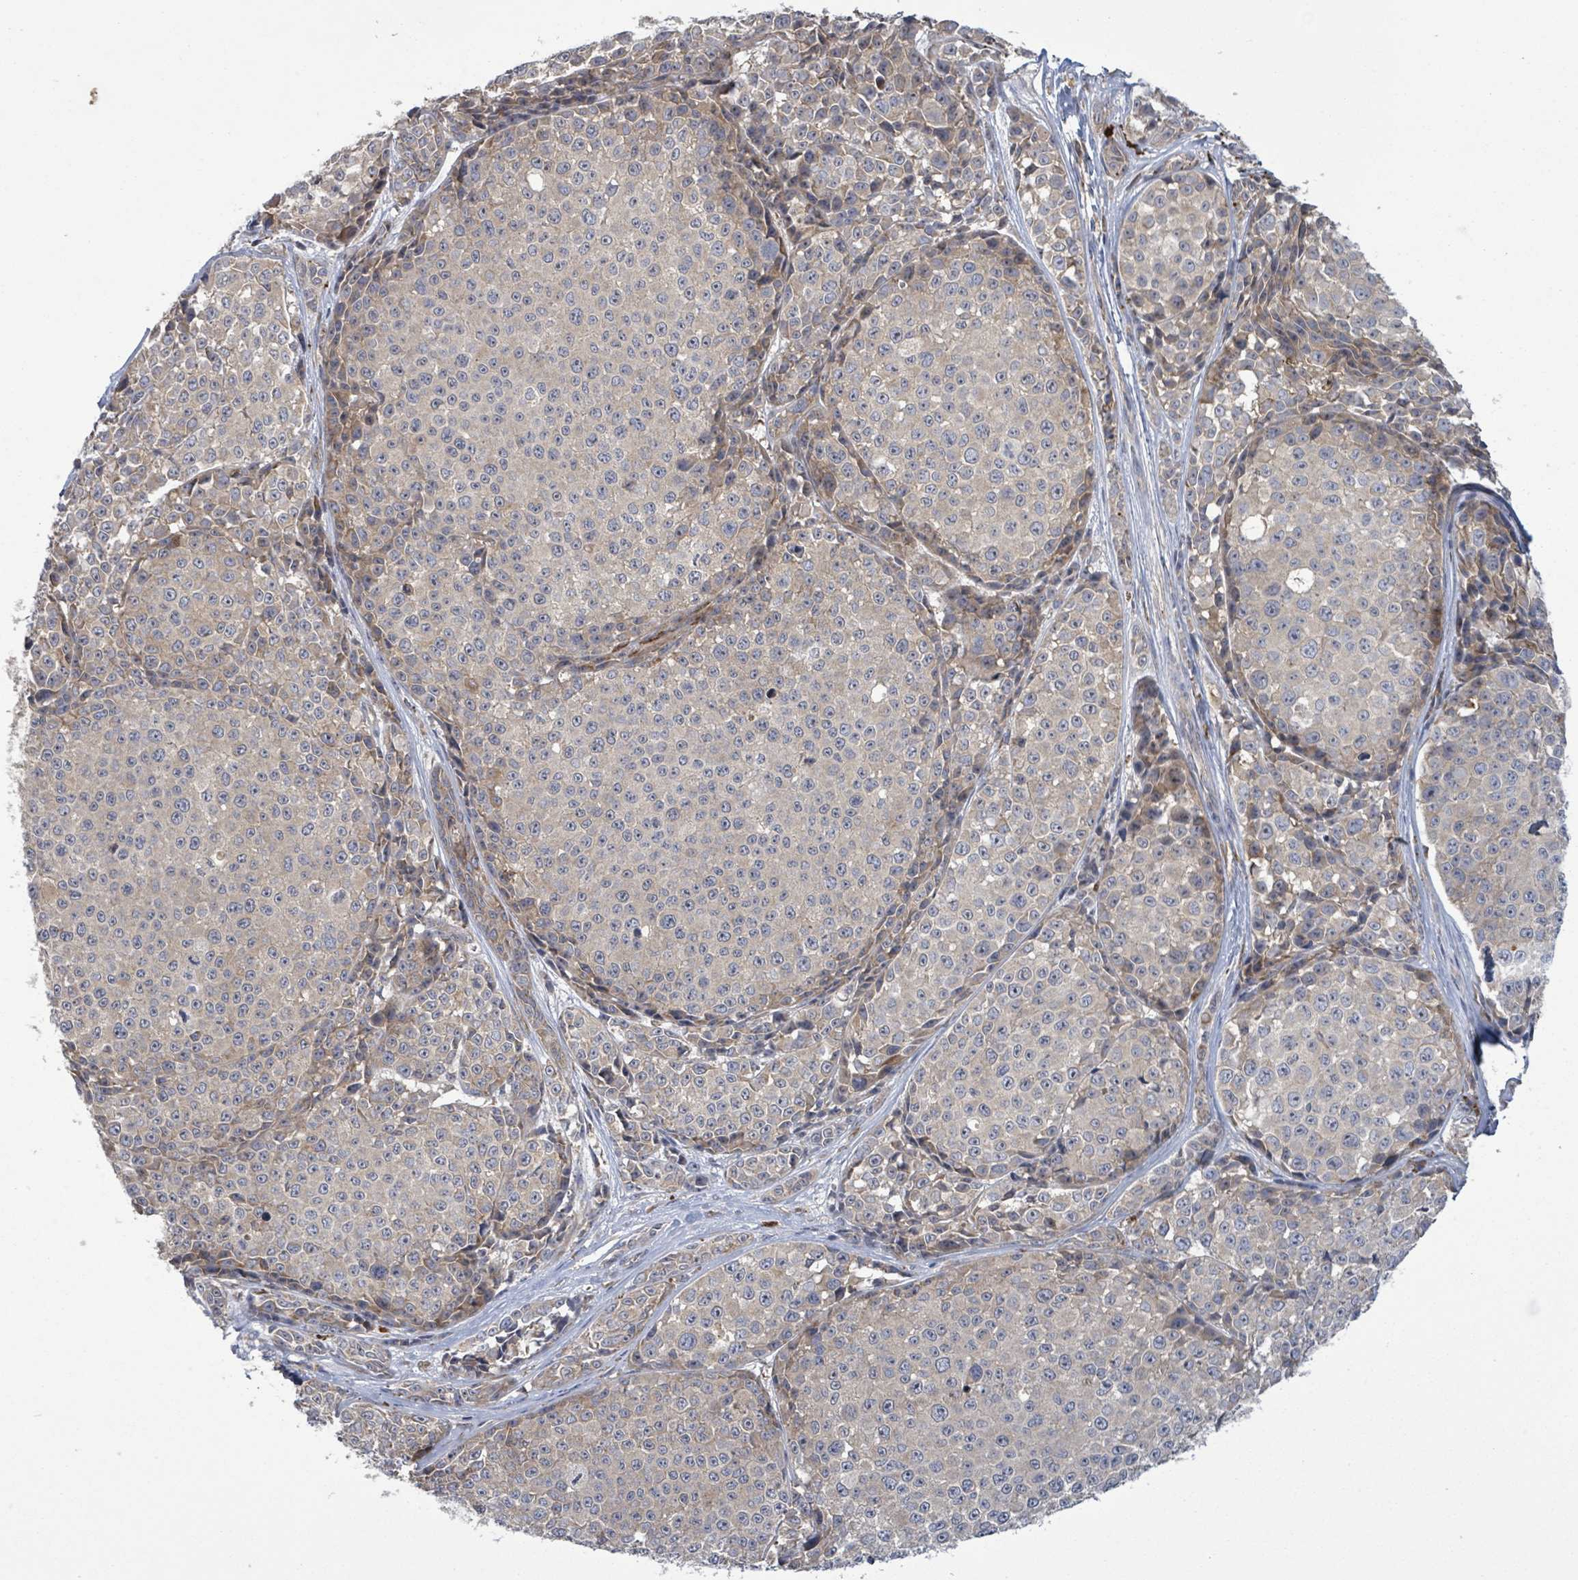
{"staining": {"intensity": "moderate", "quantity": "<25%", "location": "cytoplasmic/membranous"}, "tissue": "melanoma", "cell_type": "Tumor cells", "image_type": "cancer", "snomed": [{"axis": "morphology", "description": "Malignant melanoma, NOS"}, {"axis": "topography", "description": "Skin"}], "caption": "Brown immunohistochemical staining in human melanoma exhibits moderate cytoplasmic/membranous positivity in about <25% of tumor cells. (DAB (3,3'-diaminobenzidine) IHC, brown staining for protein, blue staining for nuclei).", "gene": "SERPINE3", "patient": {"sex": "female", "age": 35}}